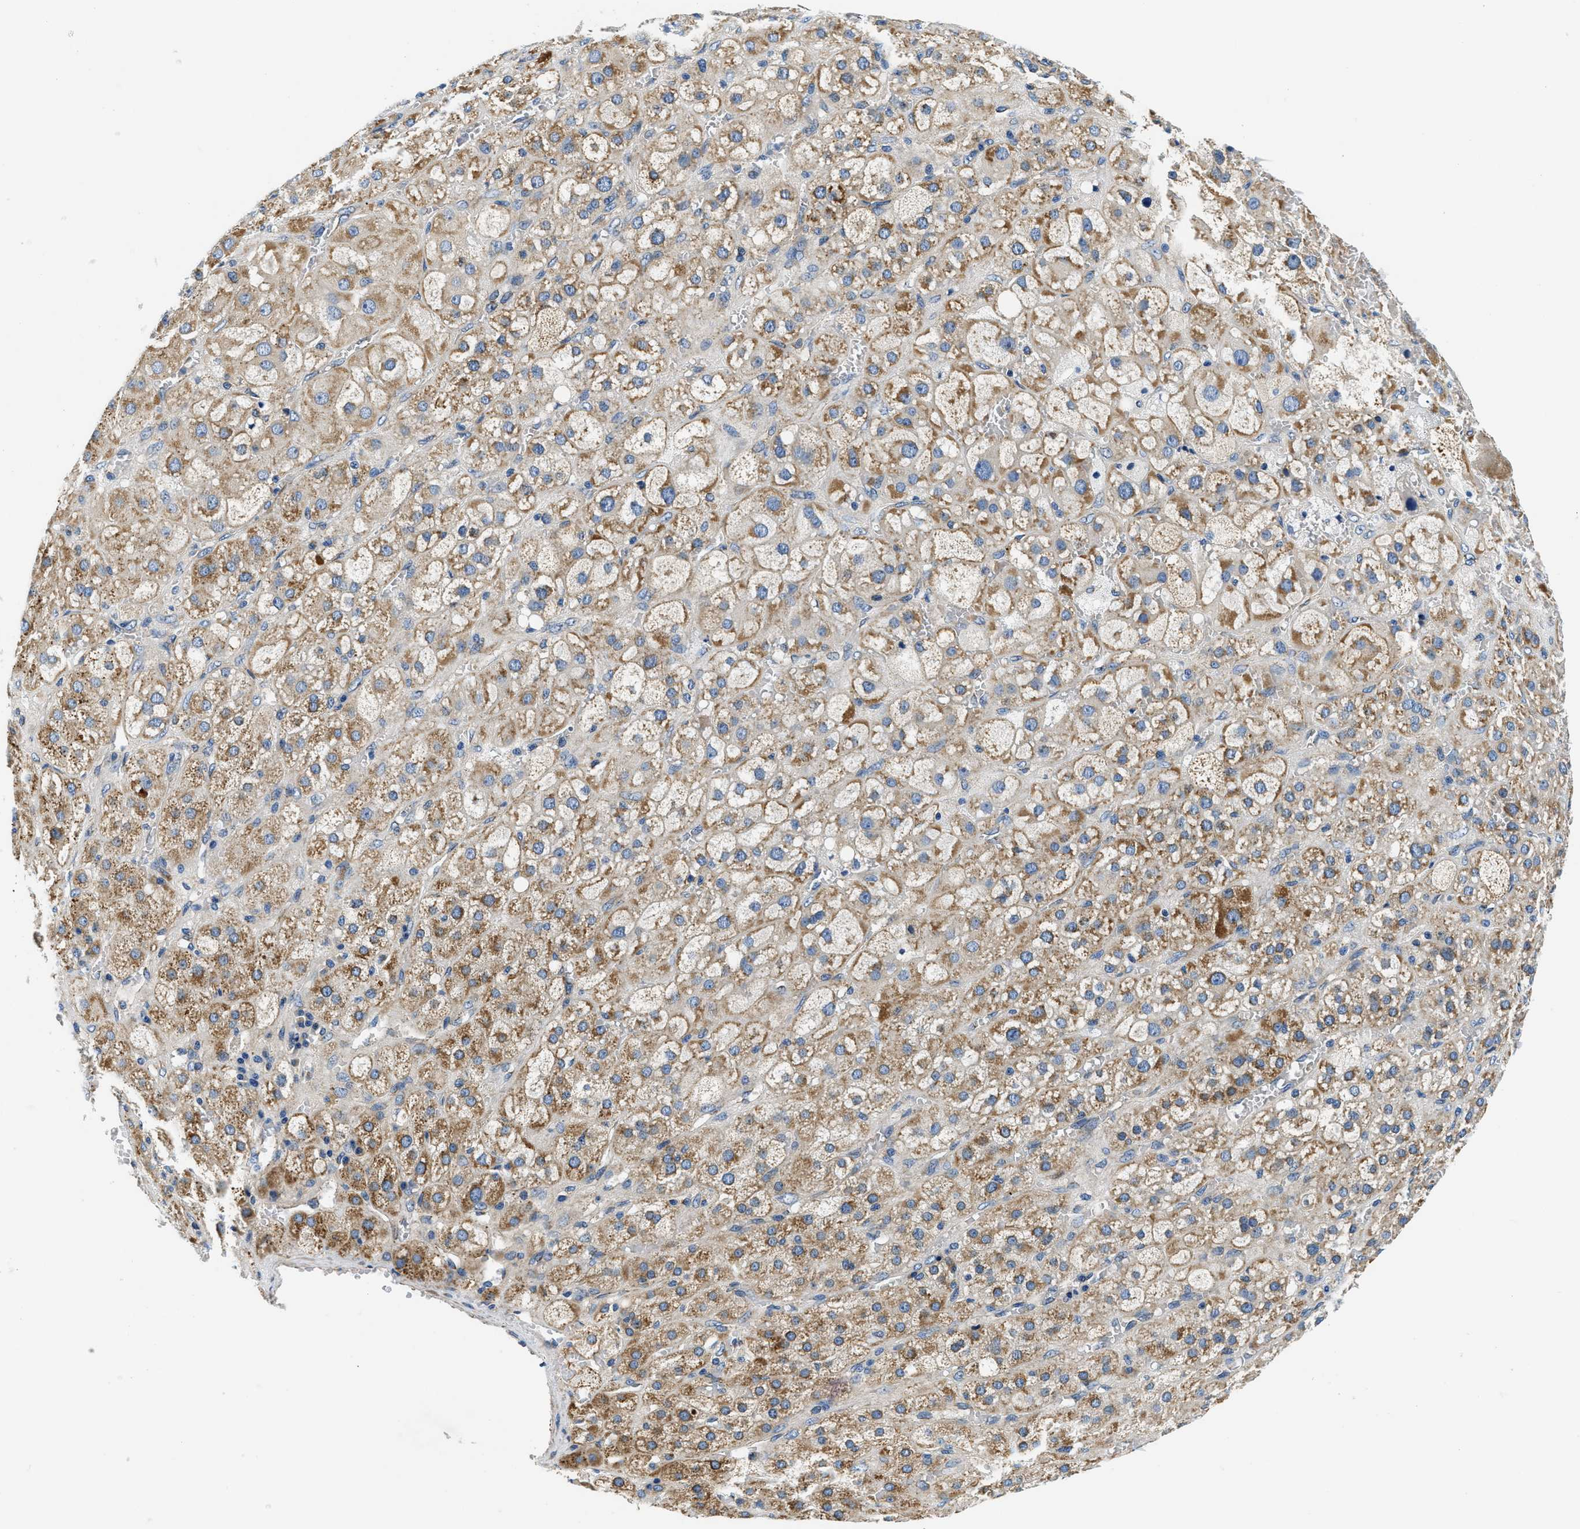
{"staining": {"intensity": "moderate", "quantity": ">75%", "location": "cytoplasmic/membranous"}, "tissue": "adrenal gland", "cell_type": "Glandular cells", "image_type": "normal", "snomed": [{"axis": "morphology", "description": "Normal tissue, NOS"}, {"axis": "topography", "description": "Adrenal gland"}], "caption": "Immunohistochemical staining of unremarkable human adrenal gland exhibits medium levels of moderate cytoplasmic/membranous staining in about >75% of glandular cells. The staining was performed using DAB (3,3'-diaminobenzidine) to visualize the protein expression in brown, while the nuclei were stained in blue with hematoxylin (Magnification: 20x).", "gene": "SAMD4B", "patient": {"sex": "female", "age": 47}}